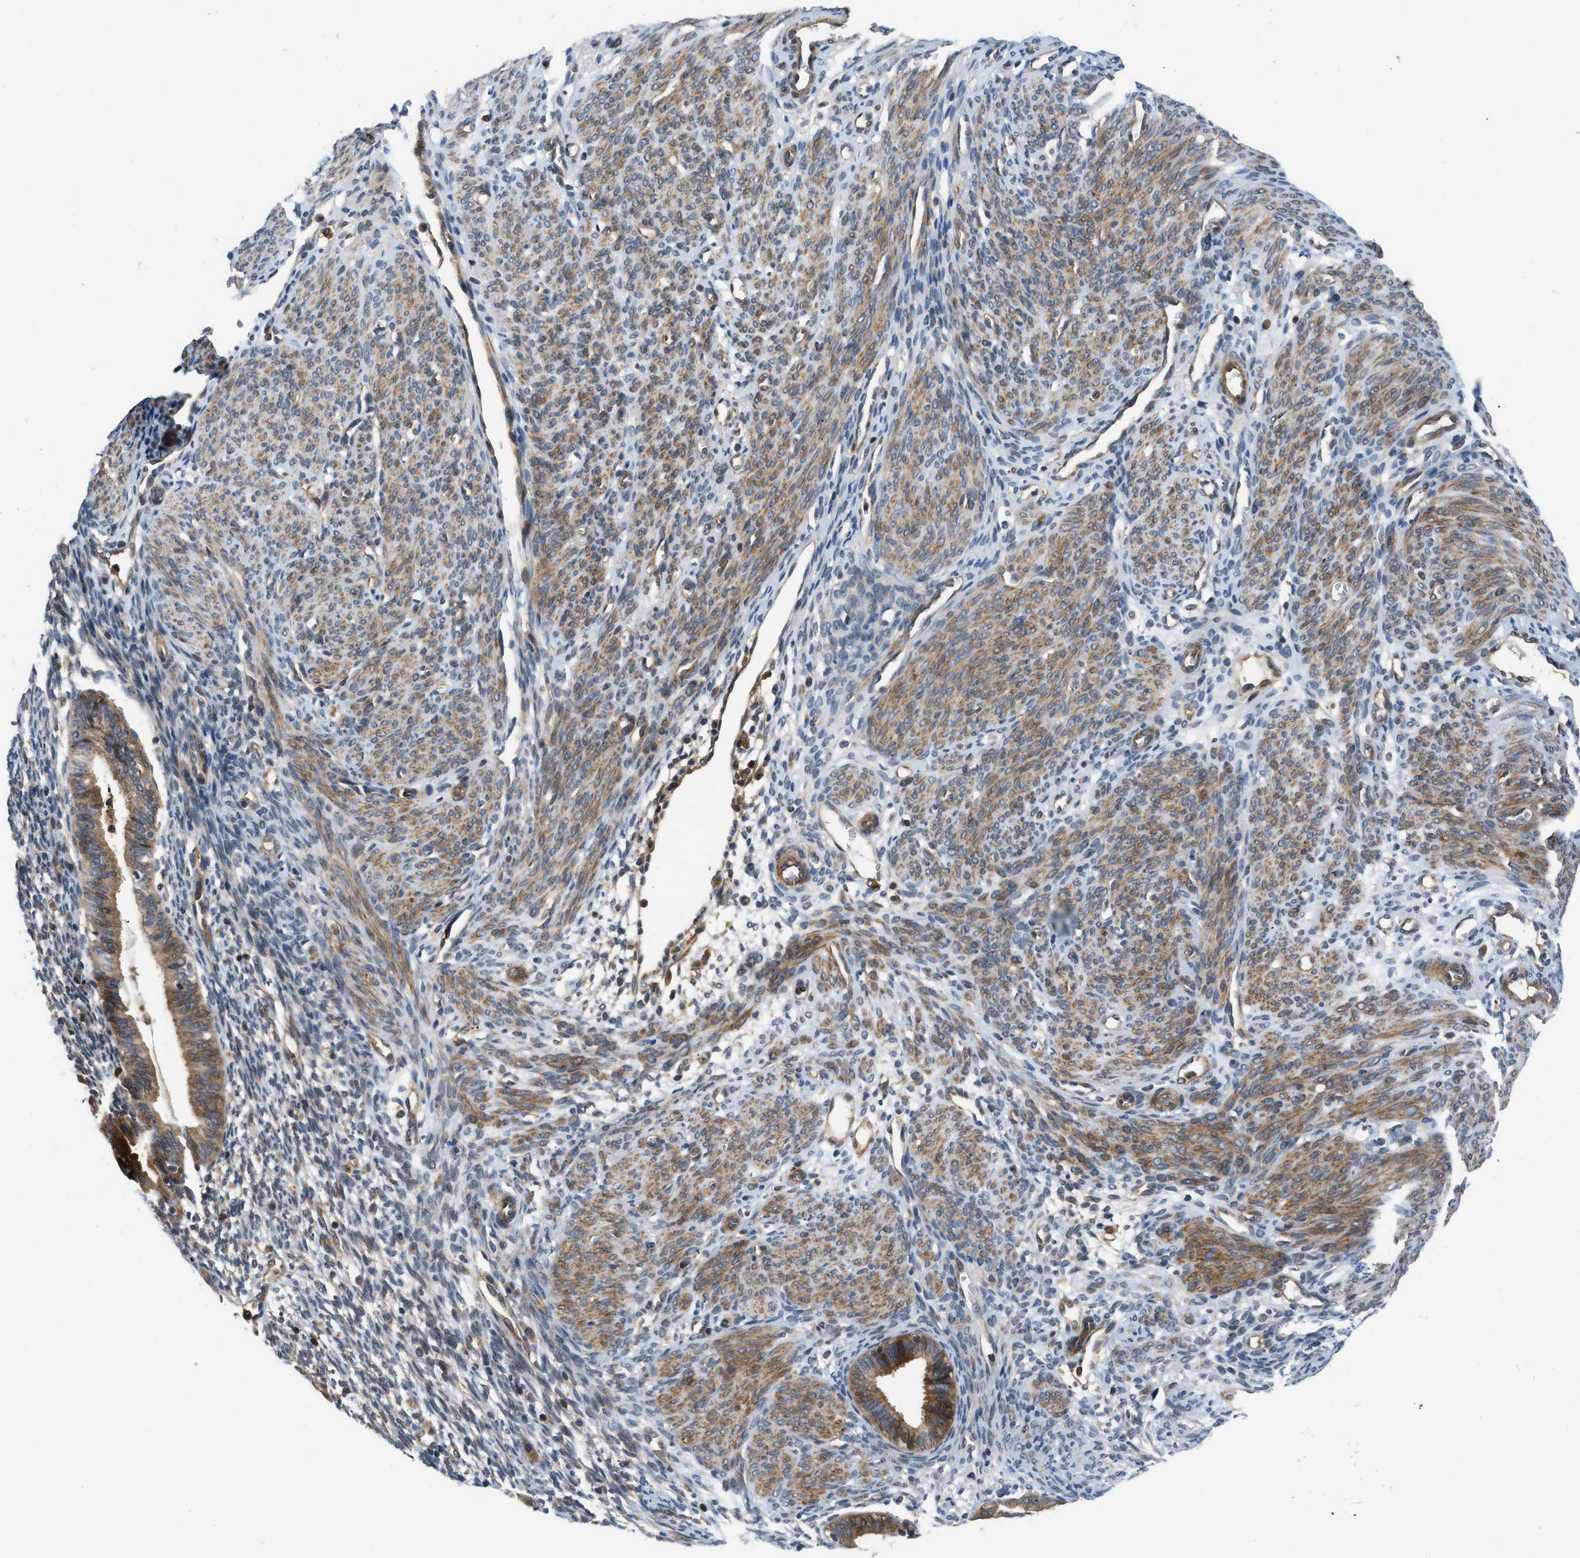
{"staining": {"intensity": "weak", "quantity": "<25%", "location": "cytoplasmic/membranous"}, "tissue": "endometrium", "cell_type": "Cells in endometrial stroma", "image_type": "normal", "snomed": [{"axis": "morphology", "description": "Normal tissue, NOS"}, {"axis": "morphology", "description": "Adenocarcinoma, NOS"}, {"axis": "topography", "description": "Endometrium"}, {"axis": "topography", "description": "Ovary"}], "caption": "Immunohistochemical staining of benign human endometrium displays no significant expression in cells in endometrial stroma.", "gene": "GPR31", "patient": {"sex": "female", "age": 68}}